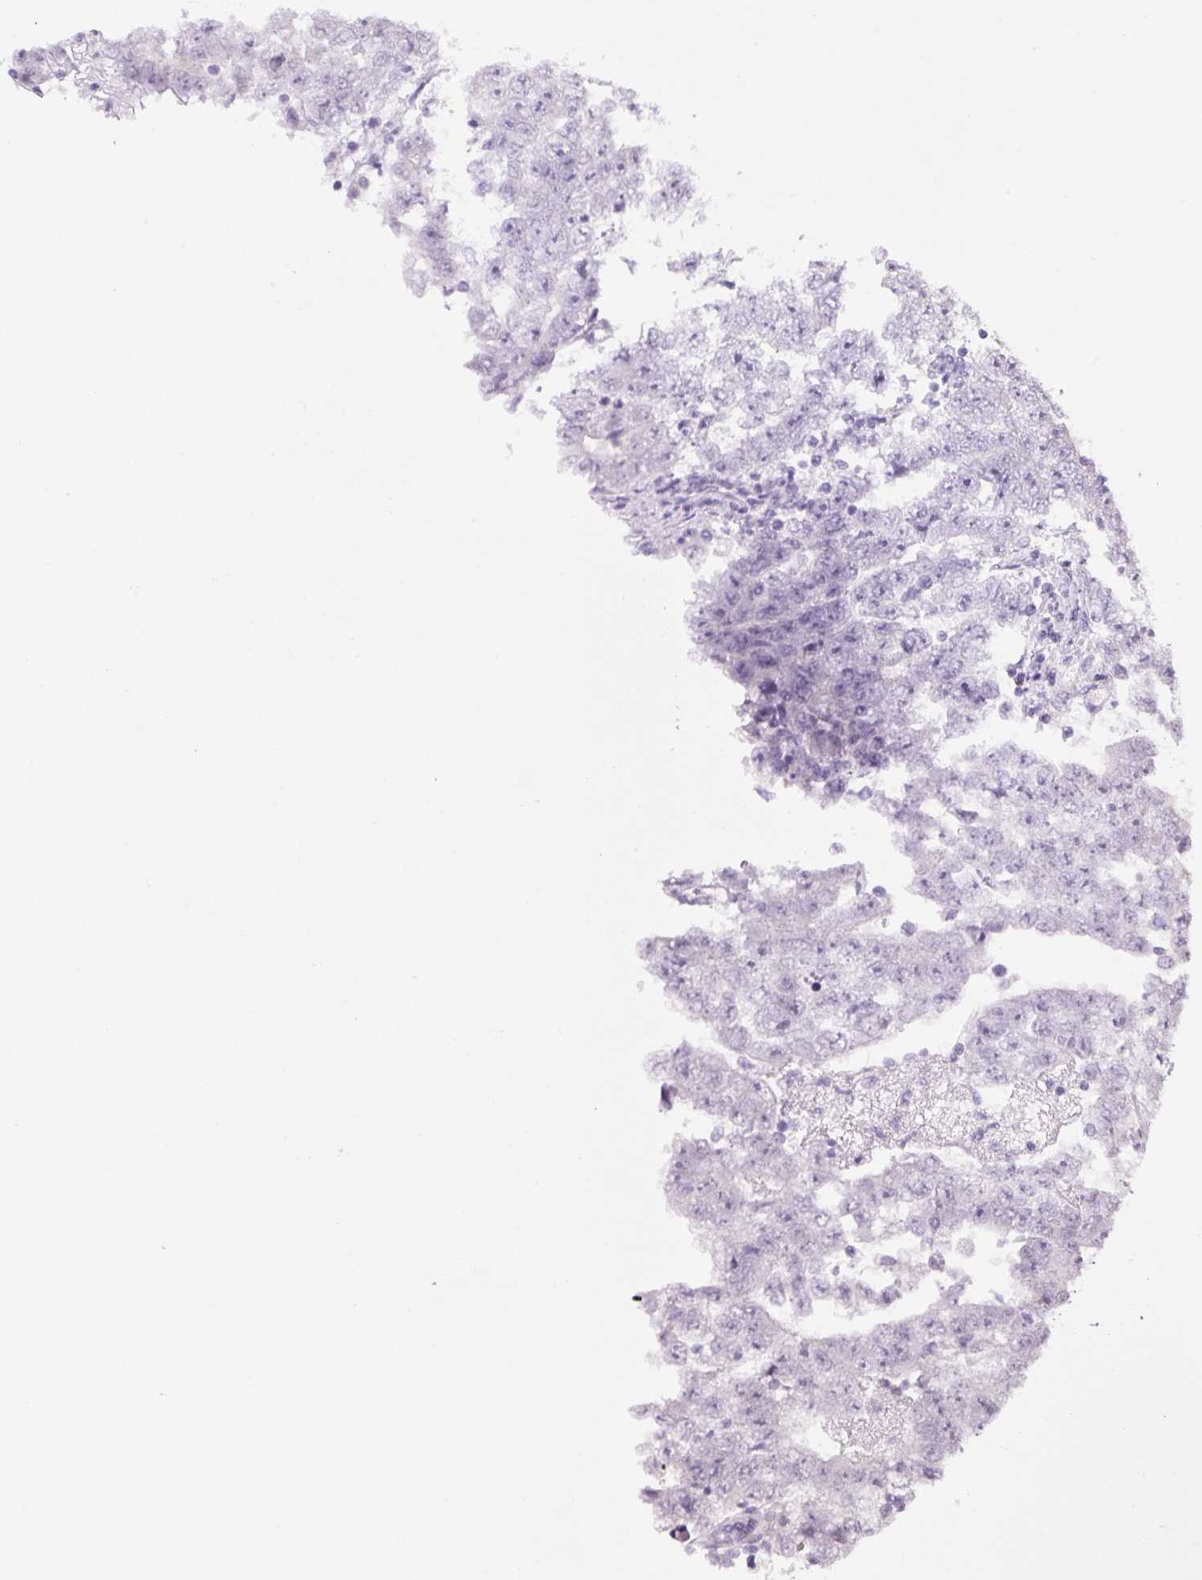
{"staining": {"intensity": "negative", "quantity": "none", "location": "none"}, "tissue": "testis cancer", "cell_type": "Tumor cells", "image_type": "cancer", "snomed": [{"axis": "morphology", "description": "Carcinoma, Embryonal, NOS"}, {"axis": "topography", "description": "Testis"}], "caption": "Immunohistochemistry of human embryonal carcinoma (testis) reveals no expression in tumor cells.", "gene": "PRKAA2", "patient": {"sex": "male", "age": 25}}